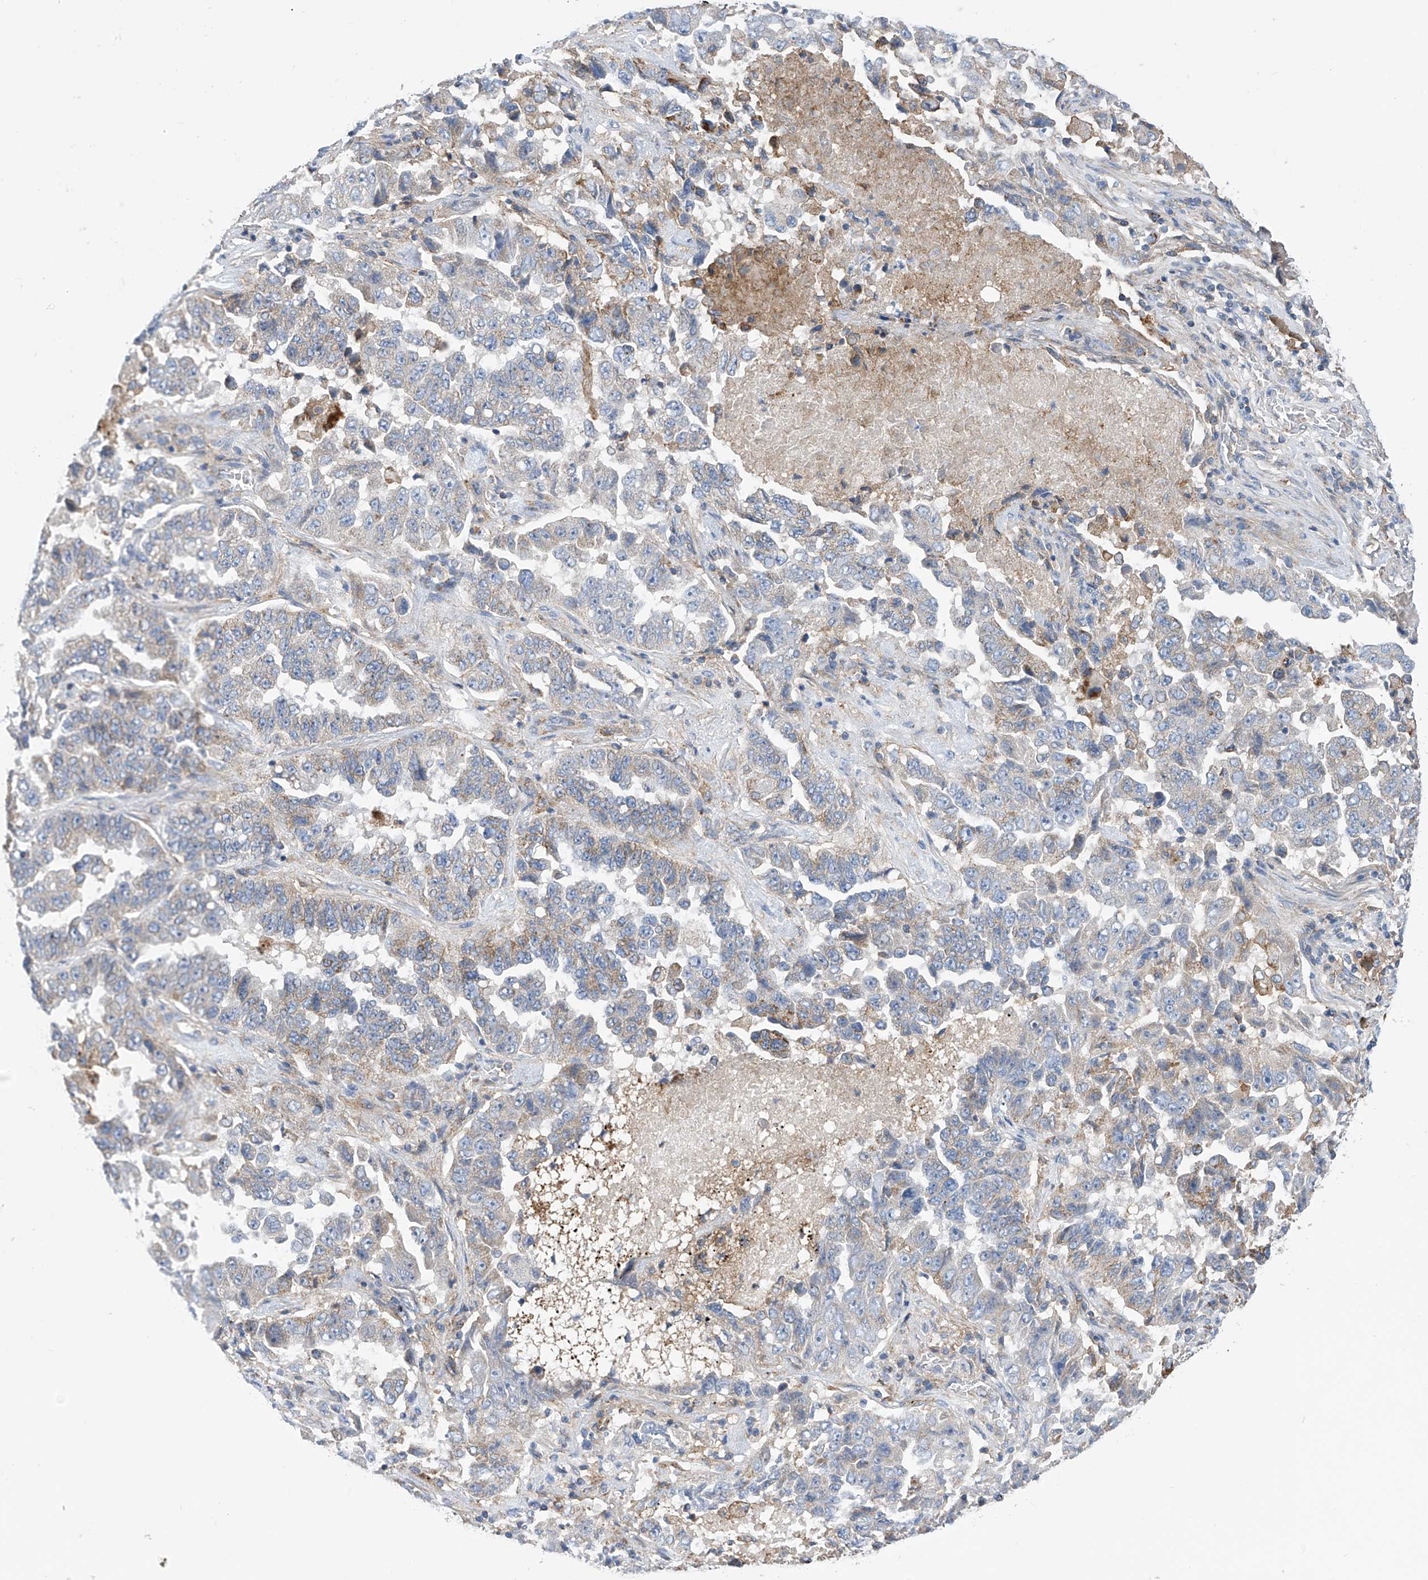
{"staining": {"intensity": "negative", "quantity": "none", "location": "none"}, "tissue": "lung cancer", "cell_type": "Tumor cells", "image_type": "cancer", "snomed": [{"axis": "morphology", "description": "Adenocarcinoma, NOS"}, {"axis": "topography", "description": "Lung"}], "caption": "Tumor cells show no significant protein positivity in lung cancer (adenocarcinoma).", "gene": "P2RX7", "patient": {"sex": "female", "age": 51}}